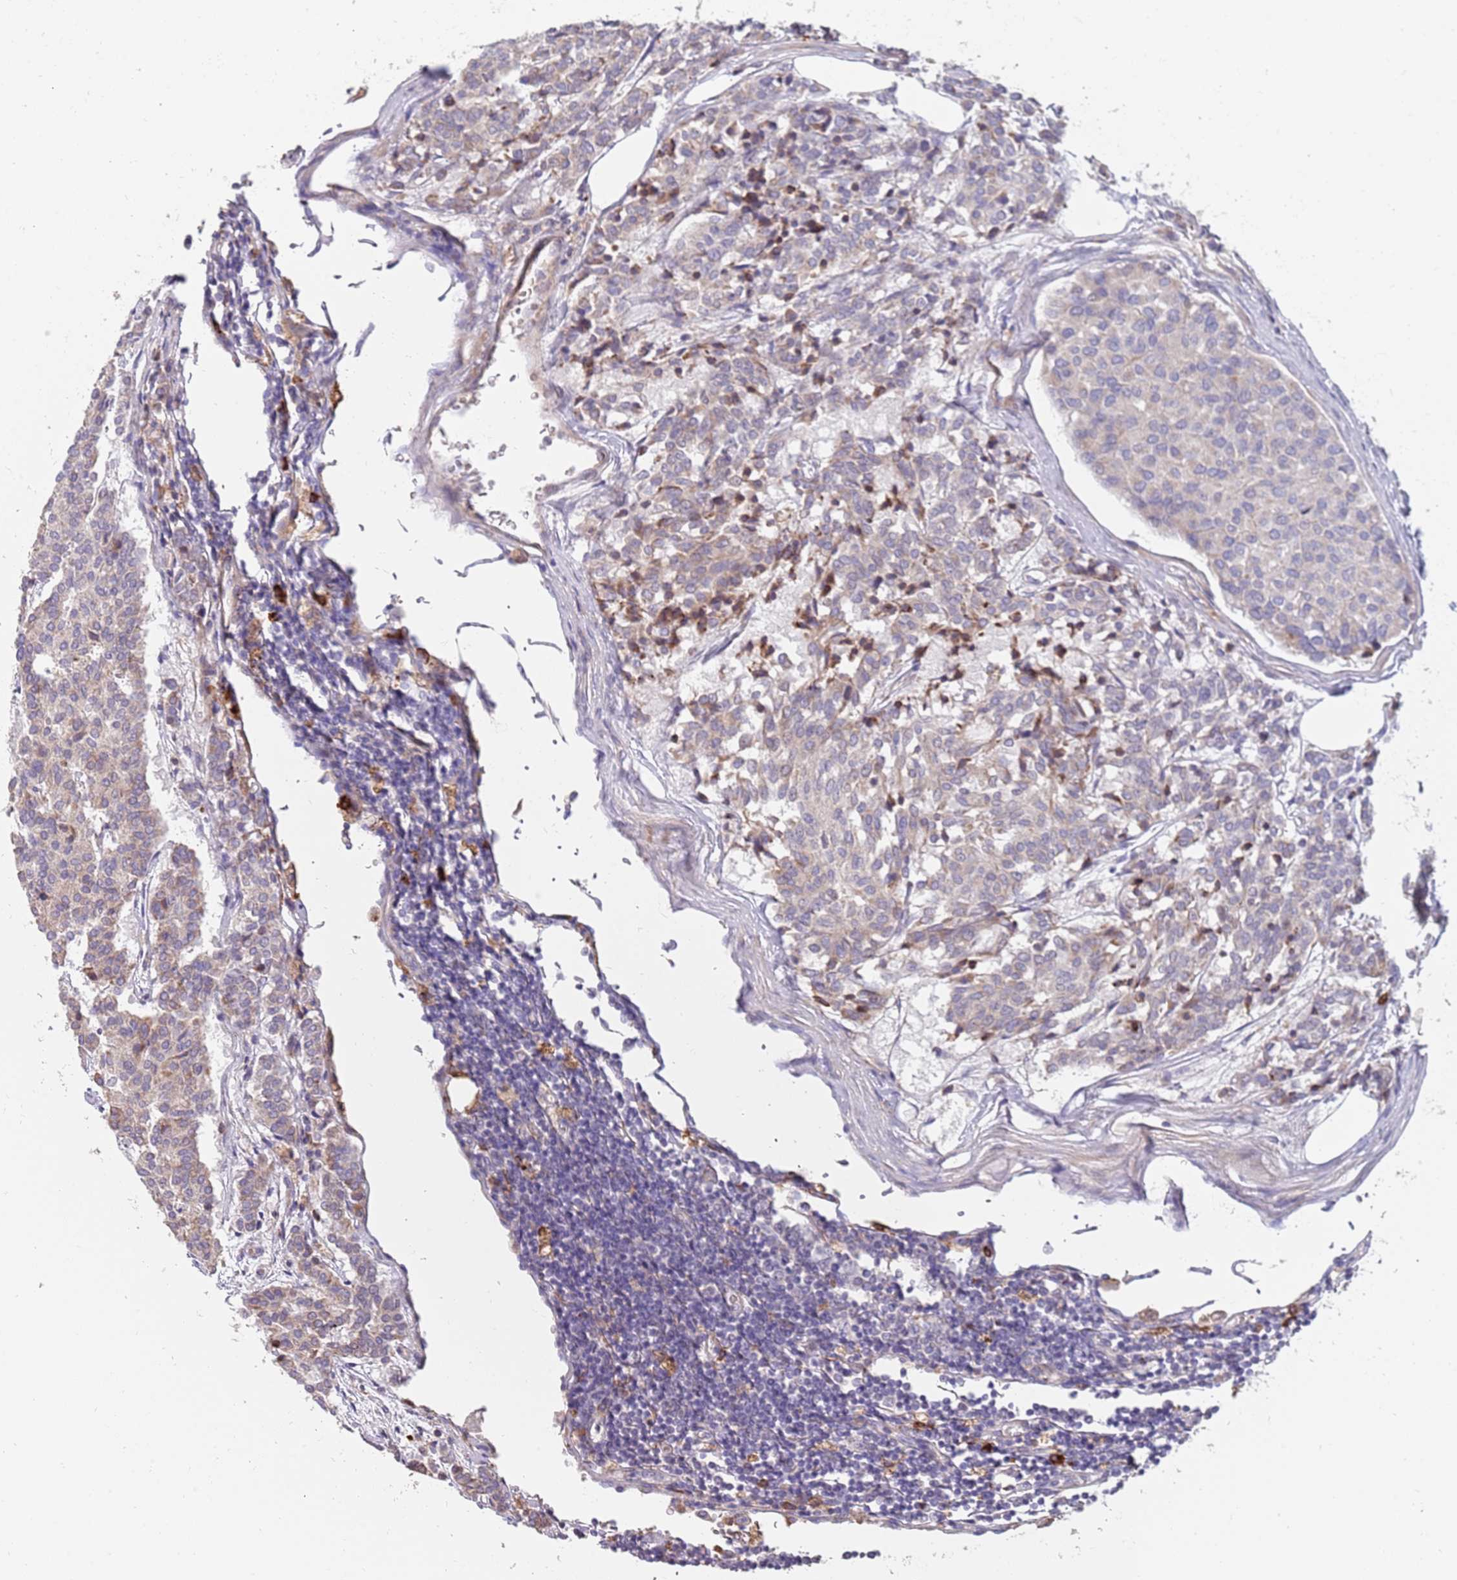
{"staining": {"intensity": "weak", "quantity": "25%-75%", "location": "cytoplasmic/membranous"}, "tissue": "carcinoid", "cell_type": "Tumor cells", "image_type": "cancer", "snomed": [{"axis": "morphology", "description": "Carcinoid, malignant, NOS"}, {"axis": "topography", "description": "Pancreas"}], "caption": "About 25%-75% of tumor cells in human carcinoid (malignant) demonstrate weak cytoplasmic/membranous protein expression as visualized by brown immunohistochemical staining.", "gene": "SUSD1", "patient": {"sex": "female", "age": 54}}